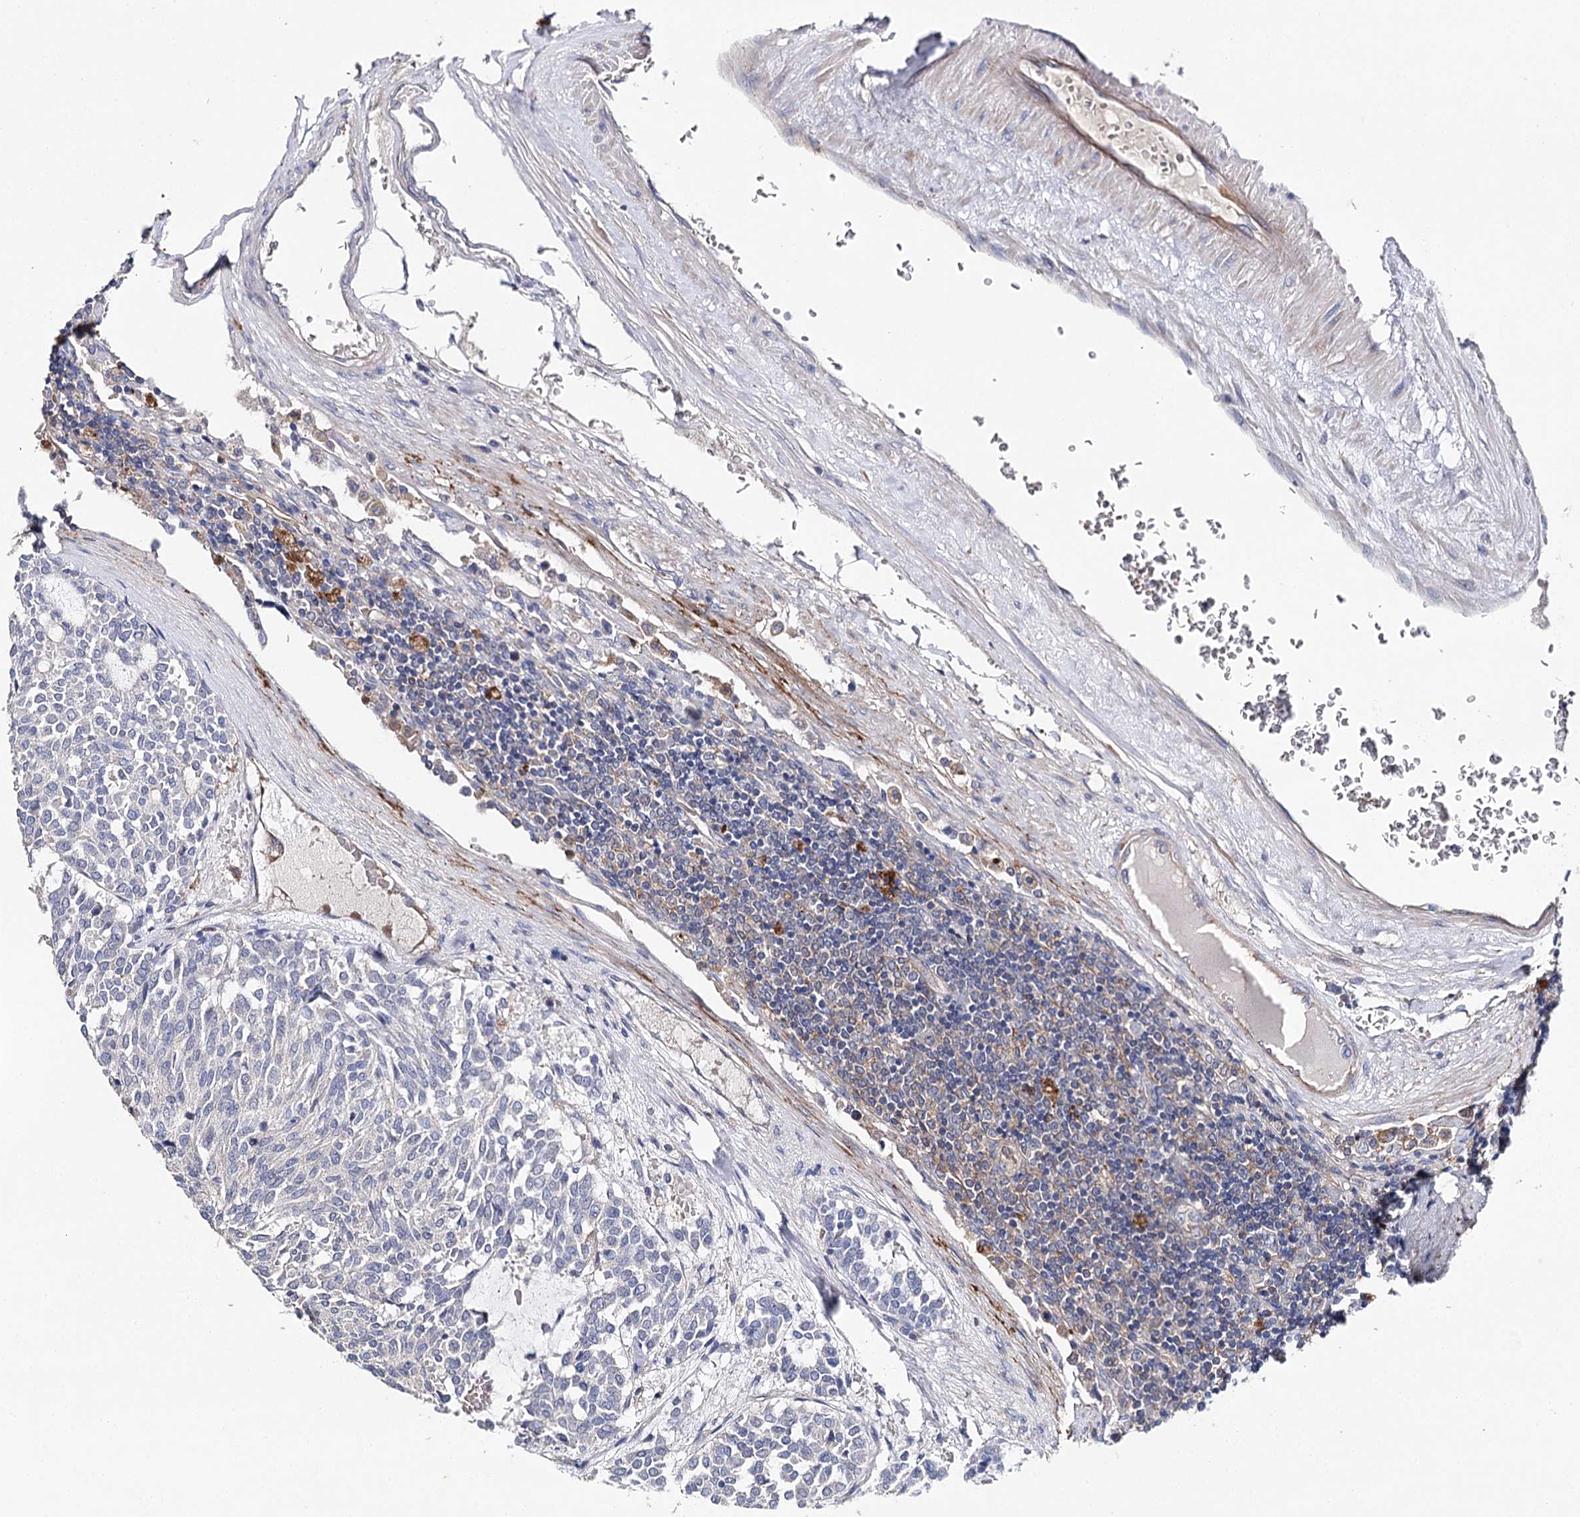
{"staining": {"intensity": "negative", "quantity": "none", "location": "none"}, "tissue": "carcinoid", "cell_type": "Tumor cells", "image_type": "cancer", "snomed": [{"axis": "morphology", "description": "Carcinoid, malignant, NOS"}, {"axis": "topography", "description": "Pancreas"}], "caption": "Malignant carcinoid stained for a protein using immunohistochemistry (IHC) reveals no positivity tumor cells.", "gene": "EPYC", "patient": {"sex": "female", "age": 54}}